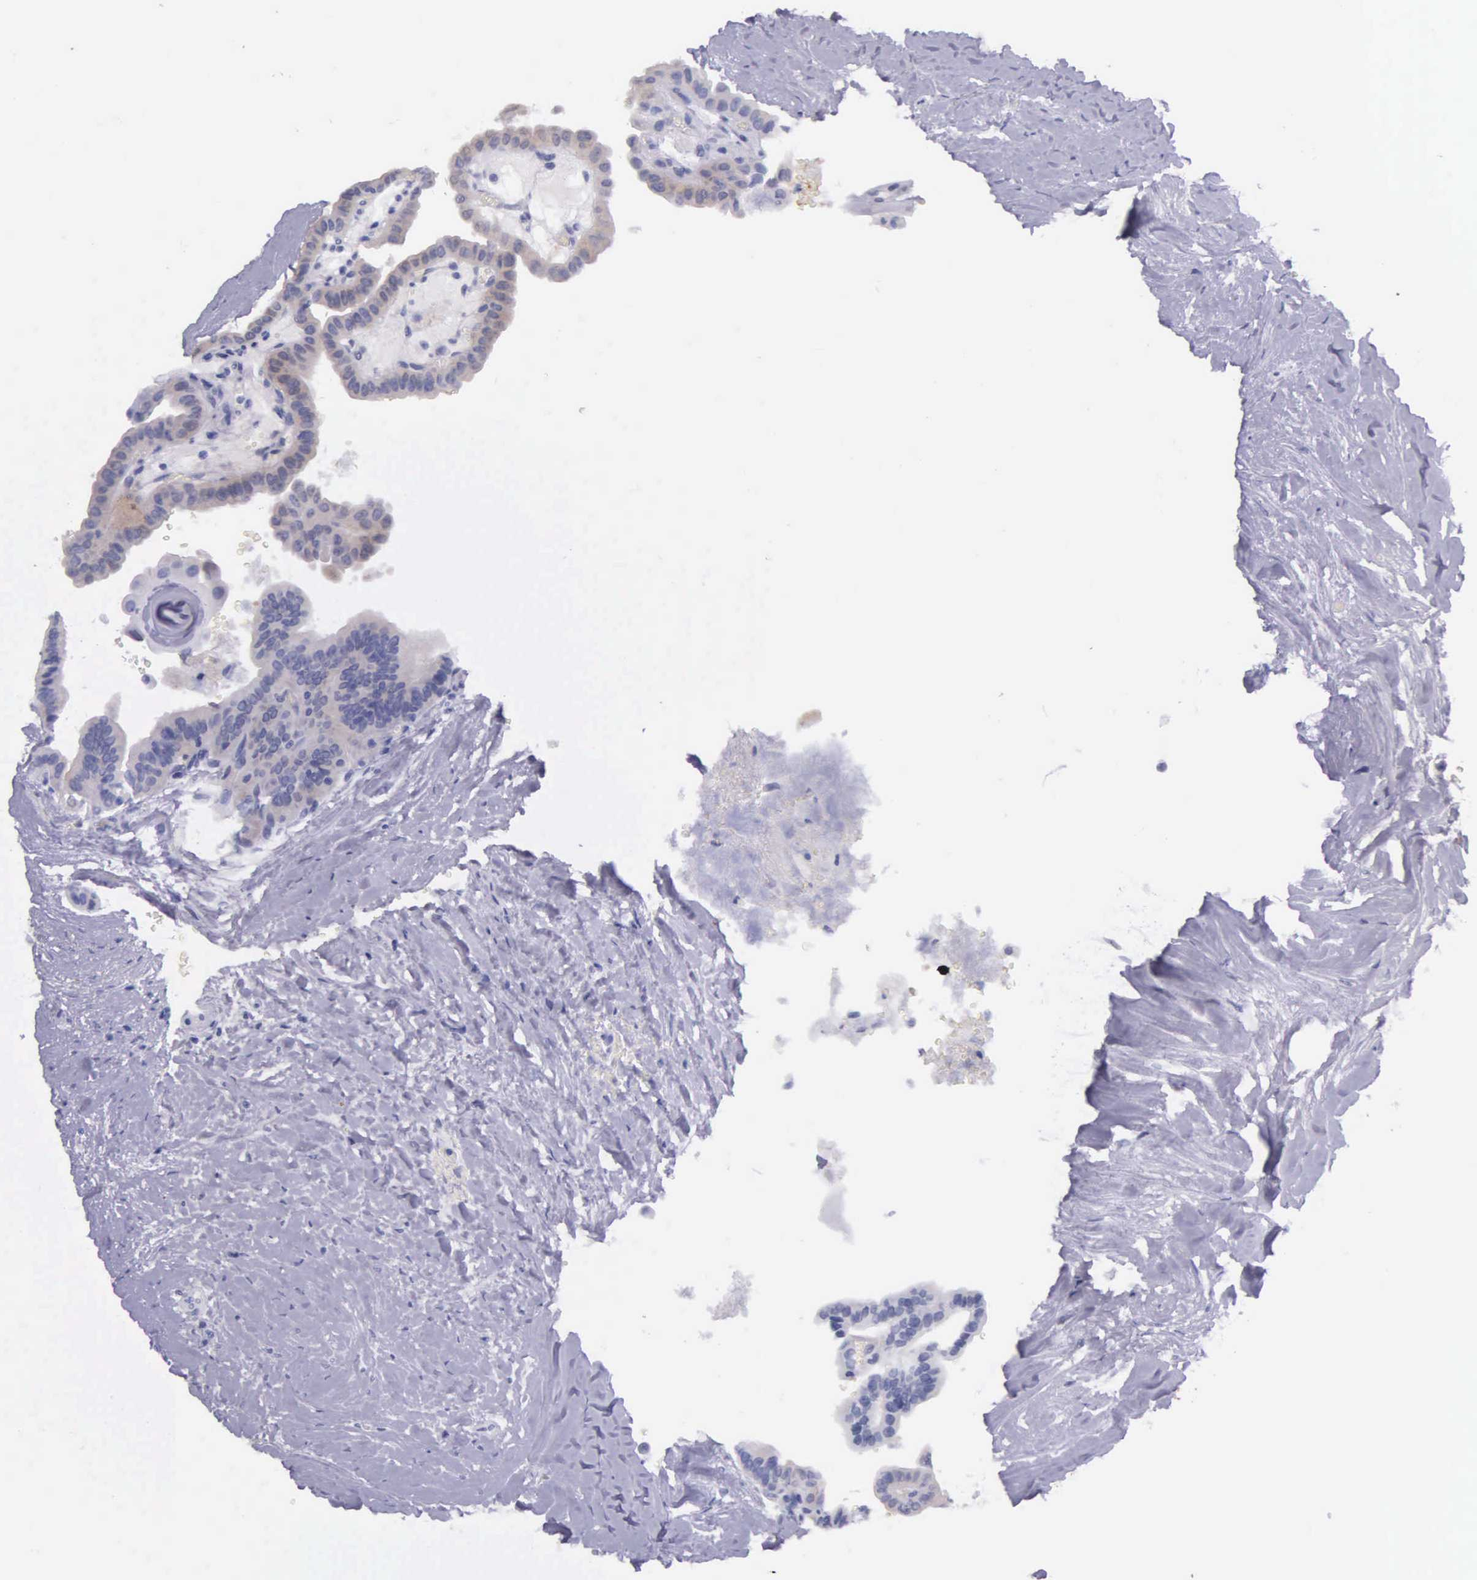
{"staining": {"intensity": "weak", "quantity": "25%-75%", "location": "cytoplasmic/membranous"}, "tissue": "thyroid cancer", "cell_type": "Tumor cells", "image_type": "cancer", "snomed": [{"axis": "morphology", "description": "Papillary adenocarcinoma, NOS"}, {"axis": "topography", "description": "Thyroid gland"}], "caption": "Immunohistochemical staining of papillary adenocarcinoma (thyroid) displays low levels of weak cytoplasmic/membranous protein staining in approximately 25%-75% of tumor cells.", "gene": "GSTT2", "patient": {"sex": "male", "age": 87}}